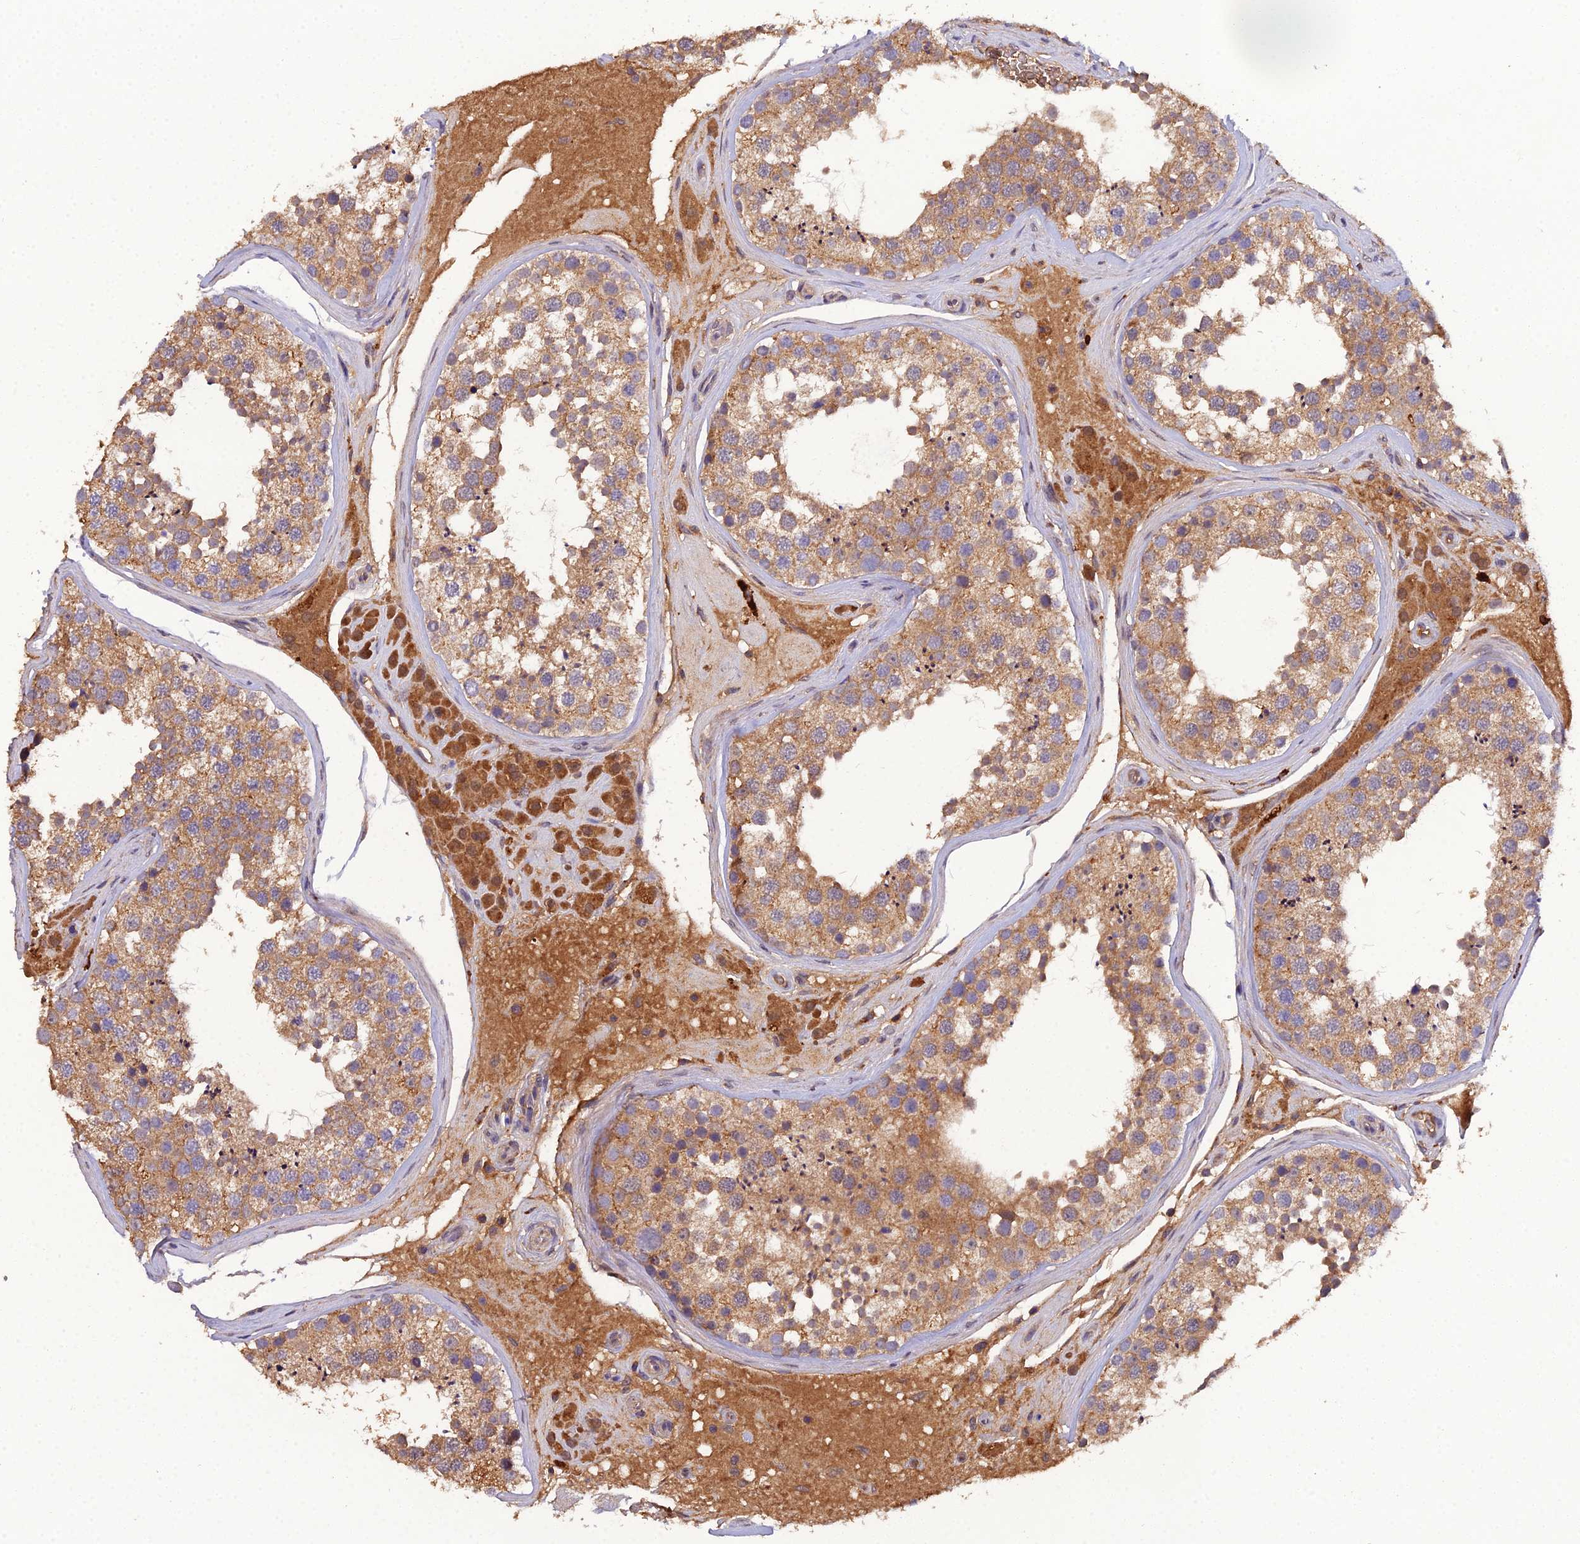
{"staining": {"intensity": "moderate", "quantity": ">75%", "location": "cytoplasmic/membranous"}, "tissue": "testis", "cell_type": "Cells in seminiferous ducts", "image_type": "normal", "snomed": [{"axis": "morphology", "description": "Normal tissue, NOS"}, {"axis": "topography", "description": "Testis"}], "caption": "Protein positivity by immunohistochemistry (IHC) reveals moderate cytoplasmic/membranous positivity in approximately >75% of cells in seminiferous ducts in benign testis.", "gene": "TMEM258", "patient": {"sex": "male", "age": 46}}